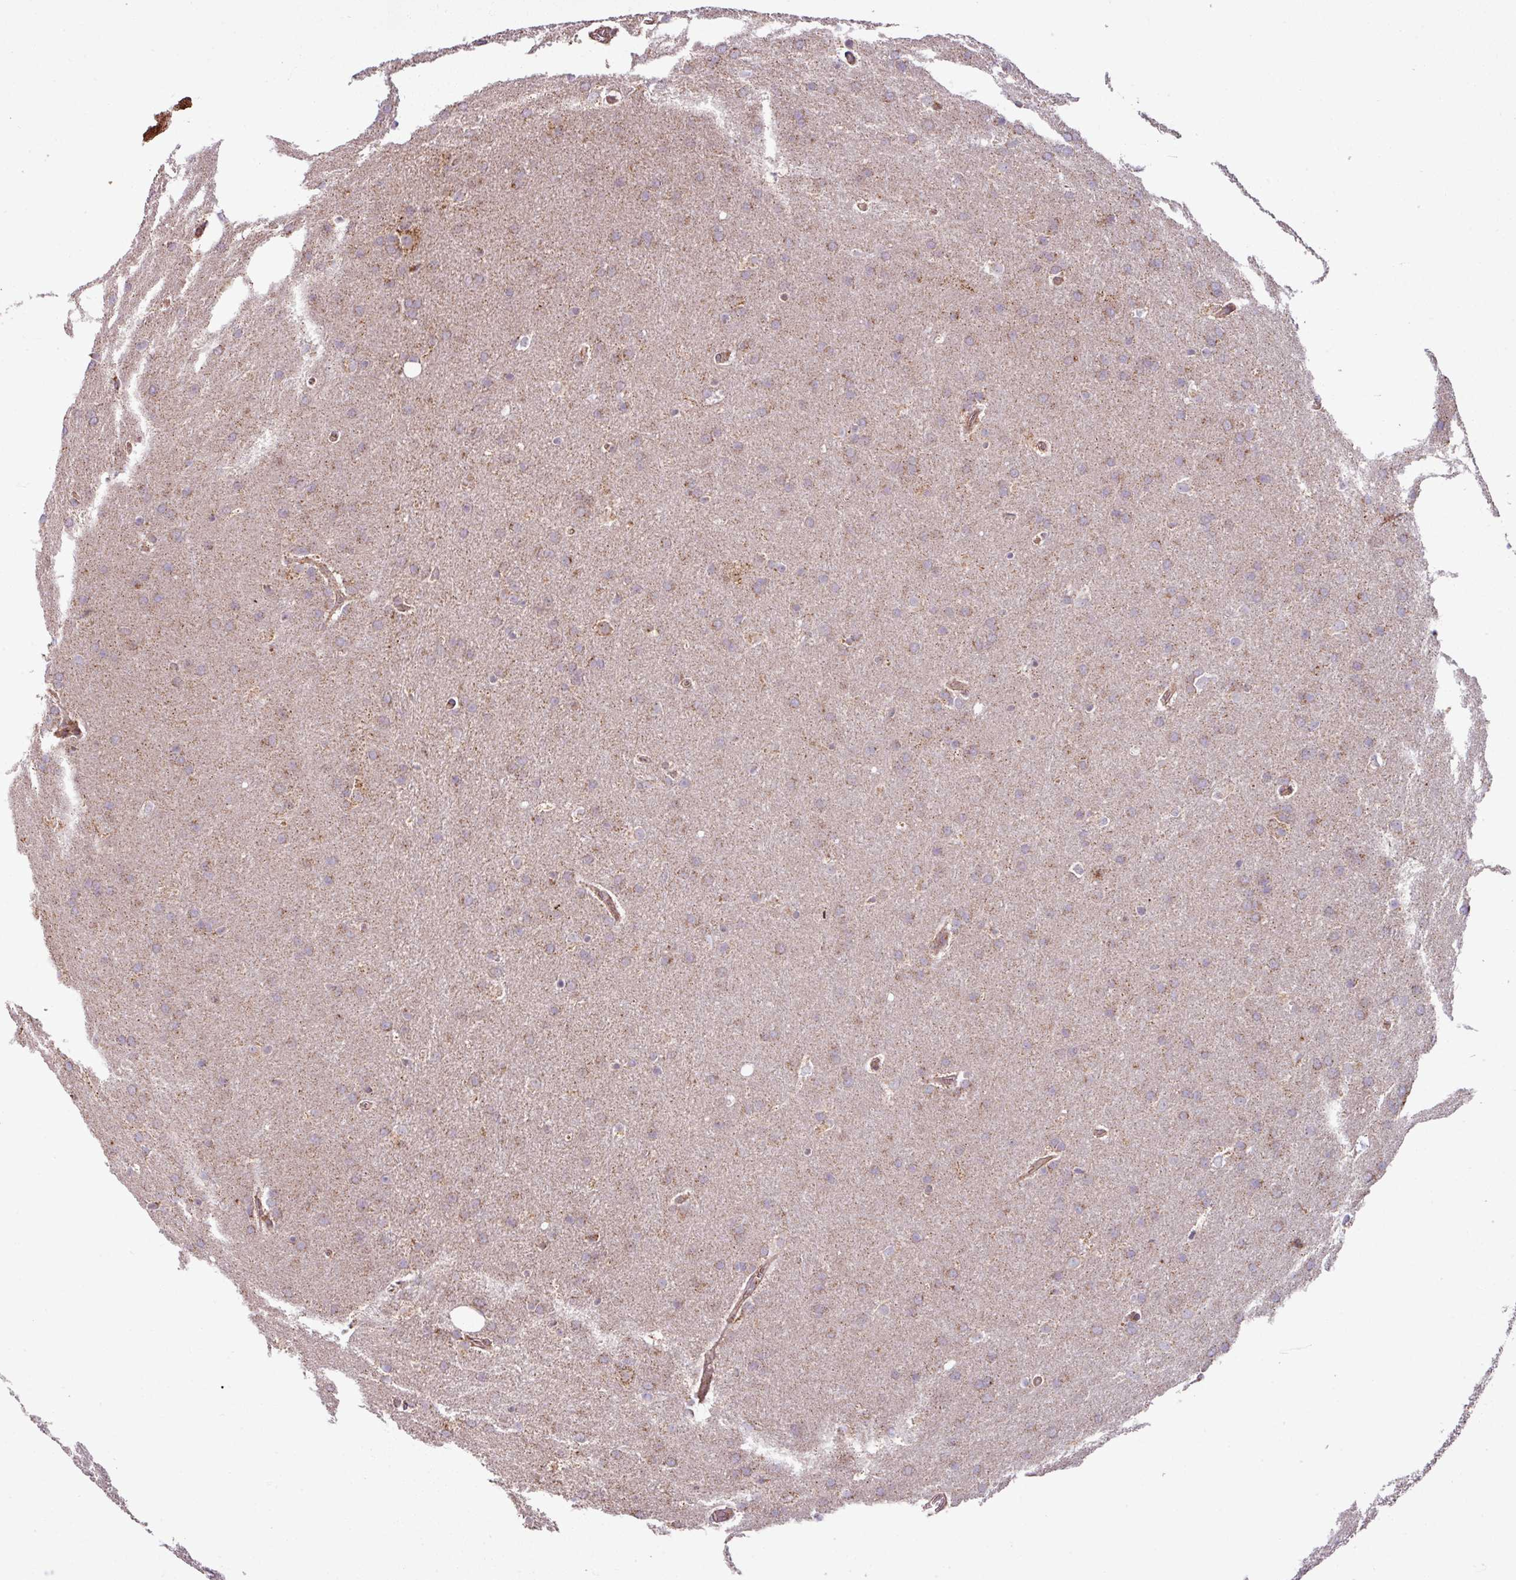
{"staining": {"intensity": "weak", "quantity": "<25%", "location": "cytoplasmic/membranous"}, "tissue": "glioma", "cell_type": "Tumor cells", "image_type": "cancer", "snomed": [{"axis": "morphology", "description": "Glioma, malignant, Low grade"}, {"axis": "topography", "description": "Brain"}], "caption": "Low-grade glioma (malignant) was stained to show a protein in brown. There is no significant staining in tumor cells.", "gene": "MAGT1", "patient": {"sex": "female", "age": 32}}